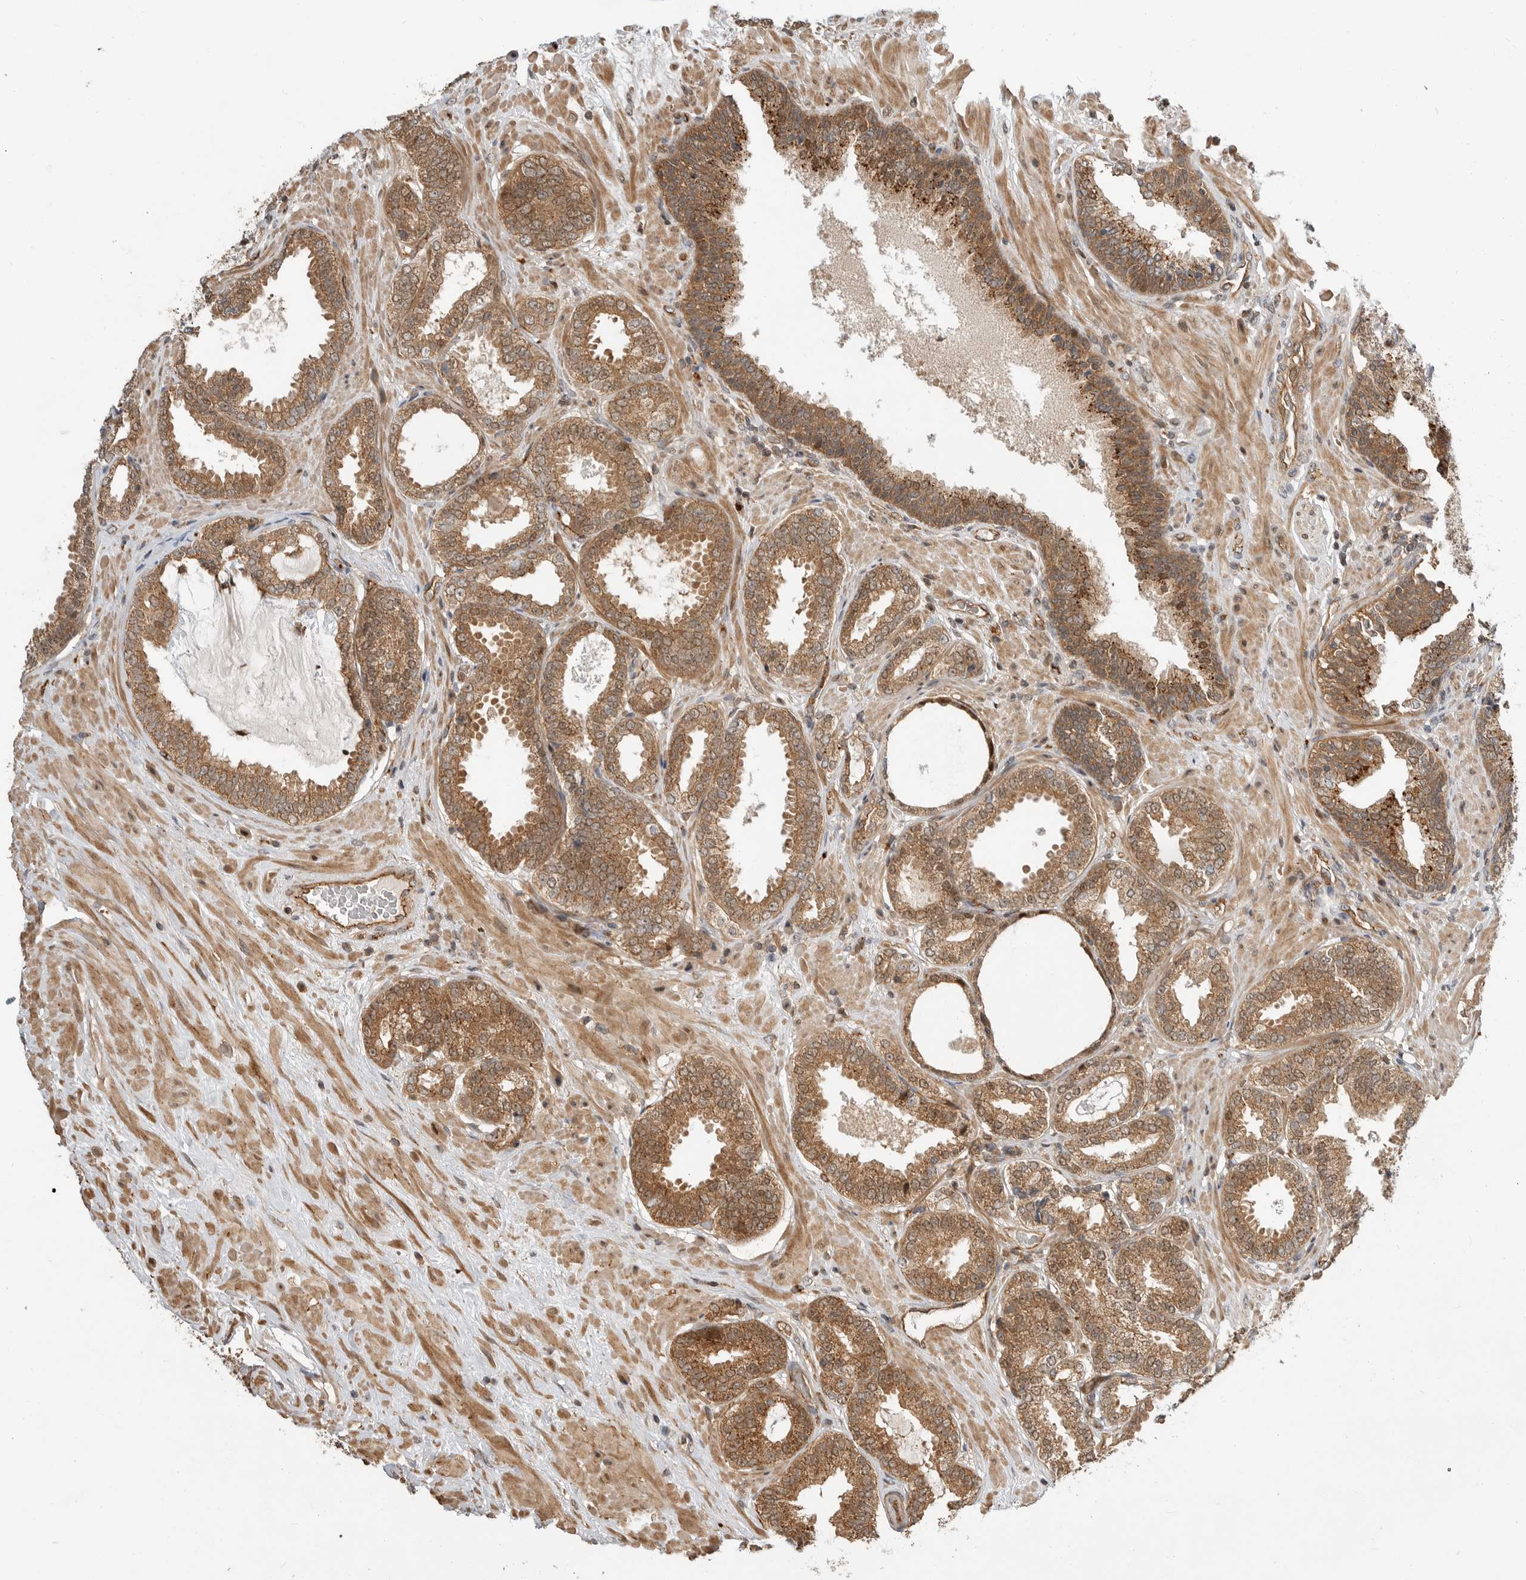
{"staining": {"intensity": "moderate", "quantity": ">75%", "location": "cytoplasmic/membranous,nuclear"}, "tissue": "prostate cancer", "cell_type": "Tumor cells", "image_type": "cancer", "snomed": [{"axis": "morphology", "description": "Adenocarcinoma, Low grade"}, {"axis": "topography", "description": "Prostate"}], "caption": "An image of prostate cancer stained for a protein reveals moderate cytoplasmic/membranous and nuclear brown staining in tumor cells.", "gene": "STRAP", "patient": {"sex": "male", "age": 71}}